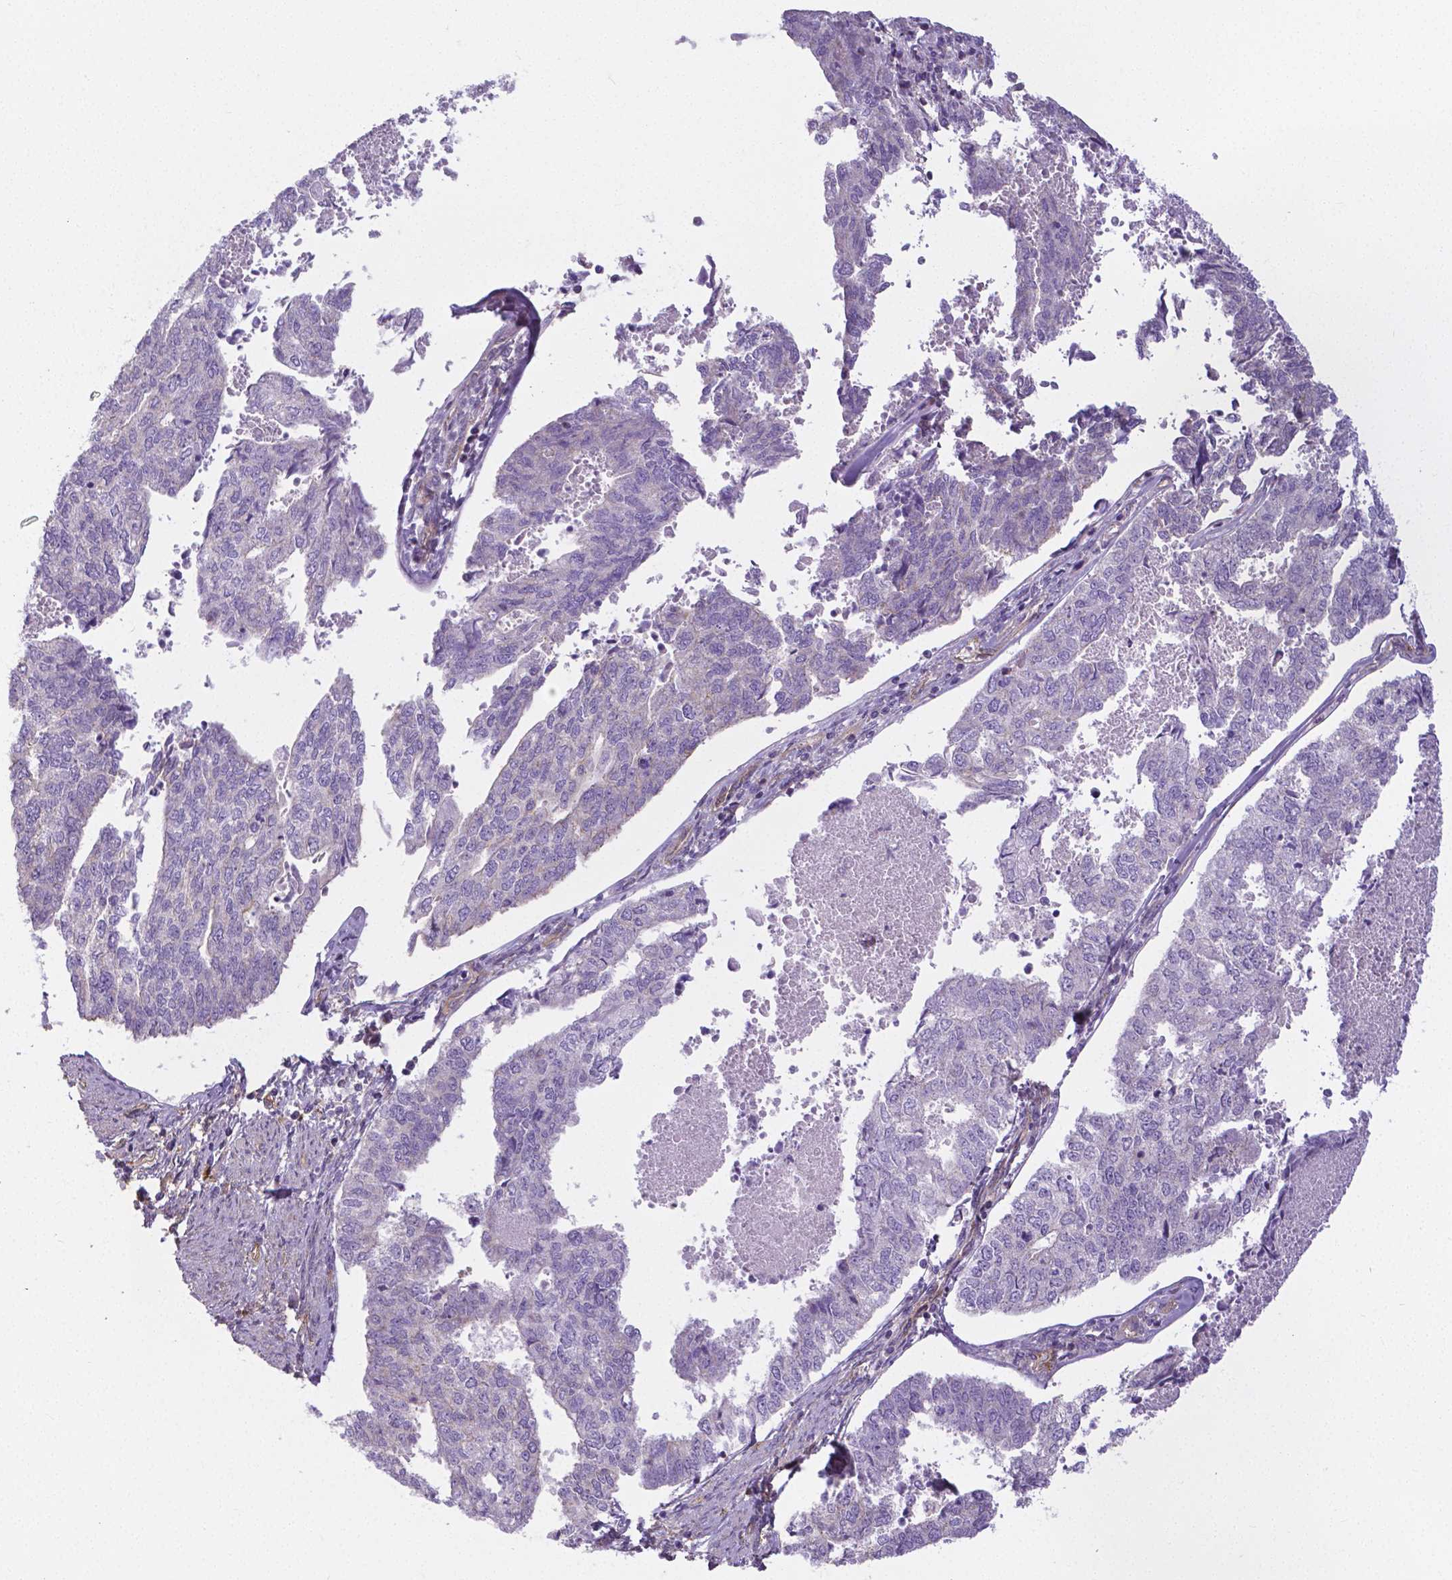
{"staining": {"intensity": "negative", "quantity": "none", "location": "none"}, "tissue": "endometrial cancer", "cell_type": "Tumor cells", "image_type": "cancer", "snomed": [{"axis": "morphology", "description": "Adenocarcinoma, NOS"}, {"axis": "topography", "description": "Endometrium"}], "caption": "Adenocarcinoma (endometrial) was stained to show a protein in brown. There is no significant expression in tumor cells. (Brightfield microscopy of DAB immunohistochemistry at high magnification).", "gene": "CRMP1", "patient": {"sex": "female", "age": 73}}